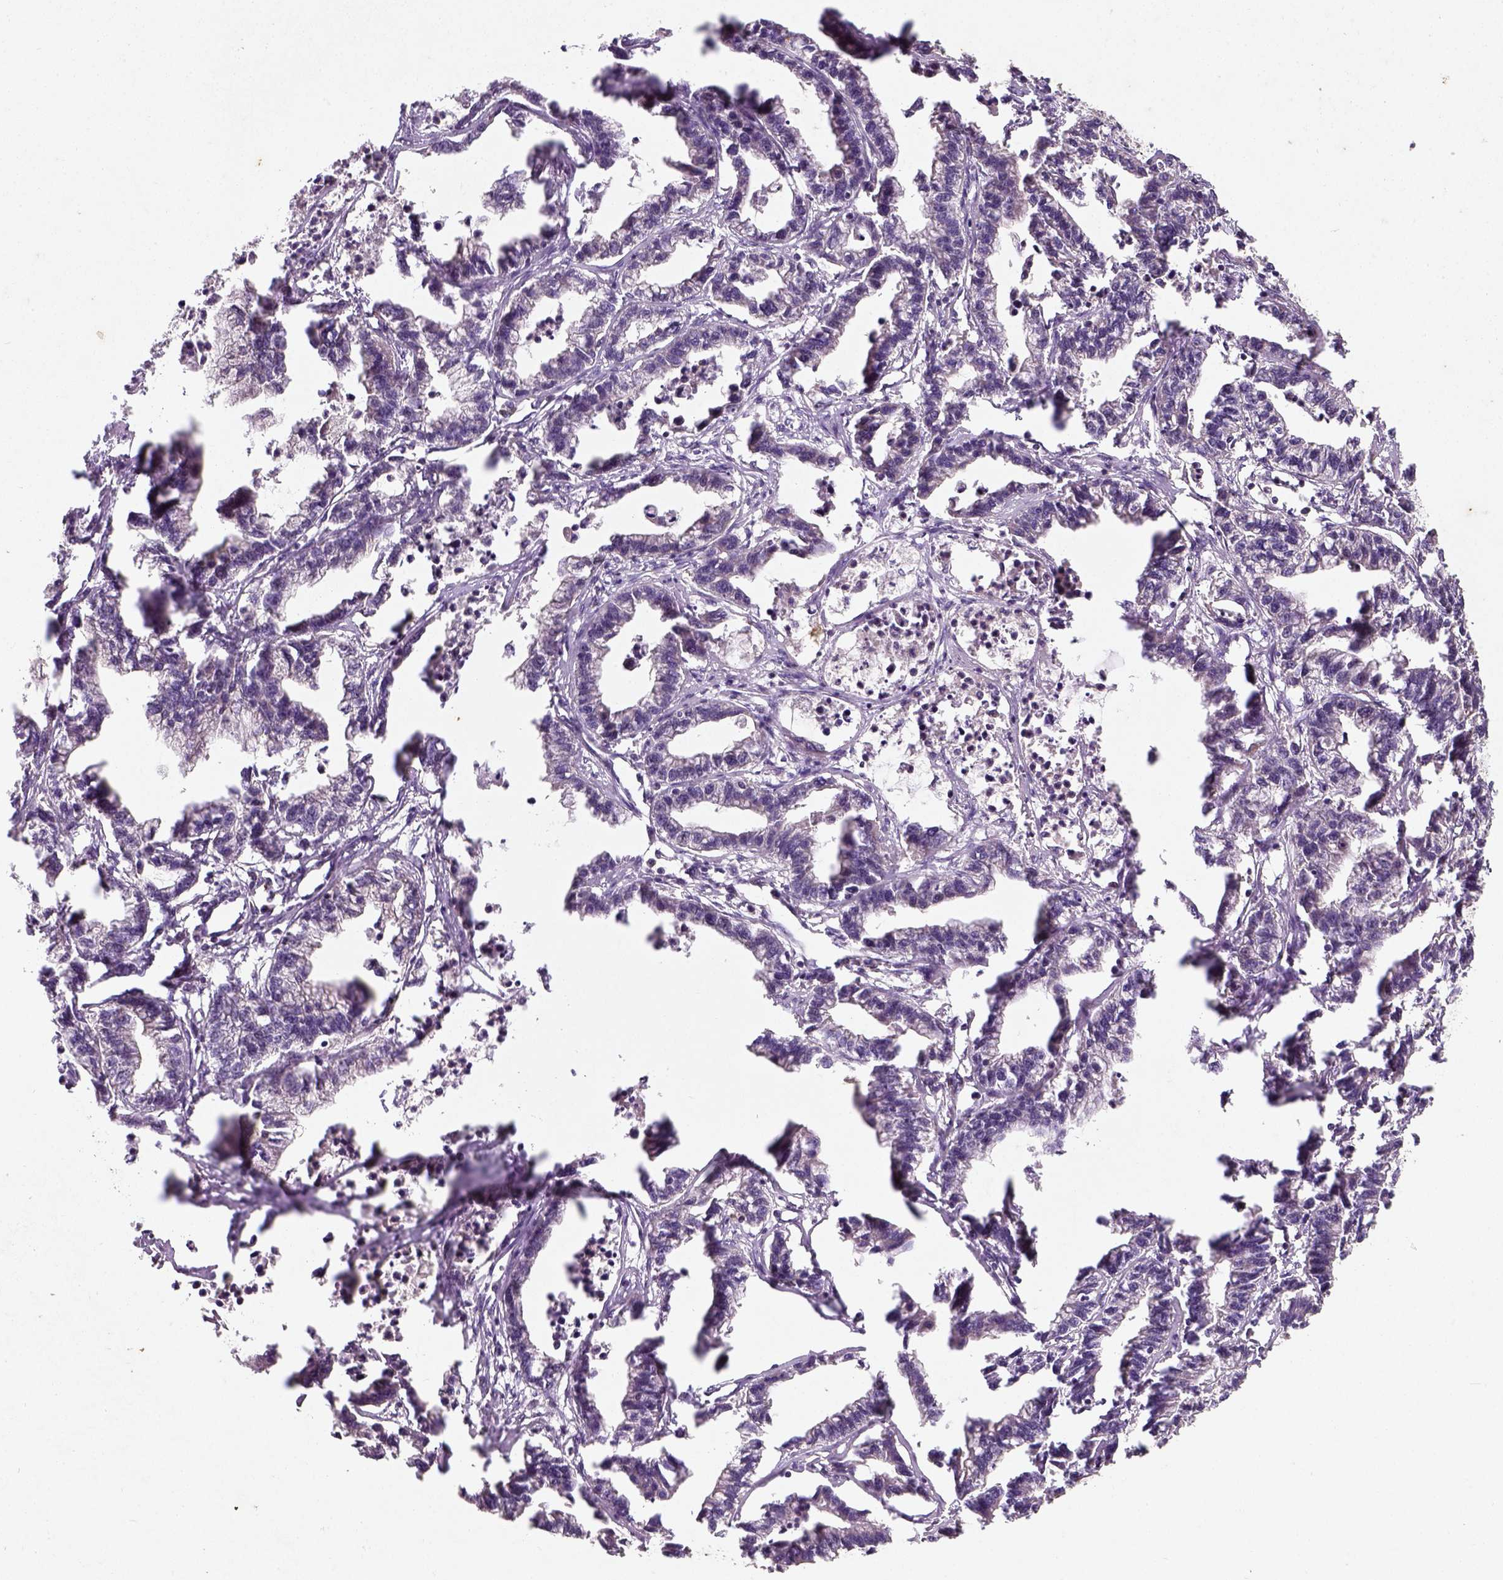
{"staining": {"intensity": "negative", "quantity": "none", "location": "none"}, "tissue": "stomach cancer", "cell_type": "Tumor cells", "image_type": "cancer", "snomed": [{"axis": "morphology", "description": "Adenocarcinoma, NOS"}, {"axis": "topography", "description": "Stomach"}], "caption": "Image shows no protein positivity in tumor cells of stomach cancer tissue.", "gene": "CAMKK1", "patient": {"sex": "male", "age": 83}}